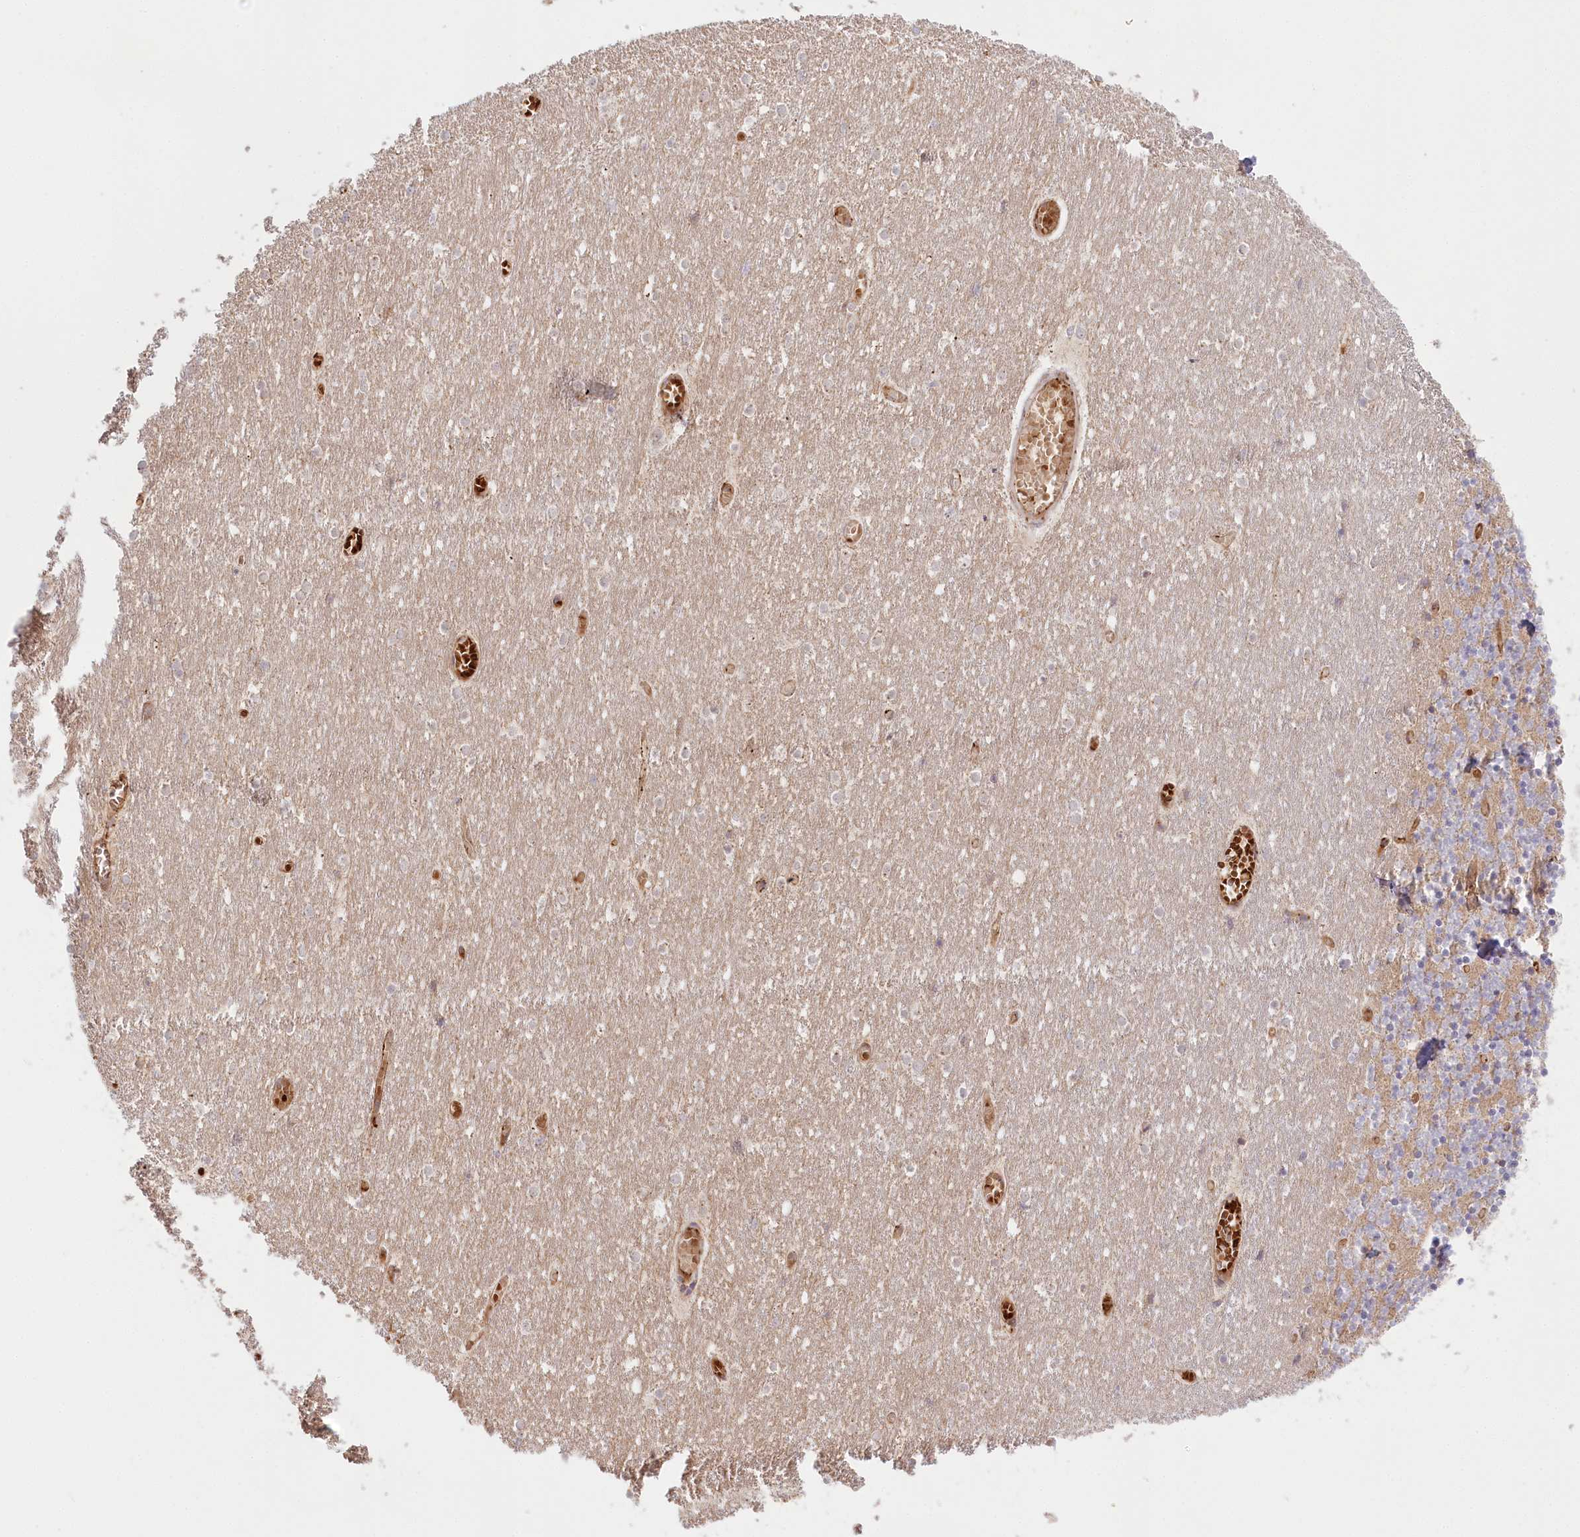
{"staining": {"intensity": "moderate", "quantity": "<25%", "location": "cytoplasmic/membranous"}, "tissue": "cerebellum", "cell_type": "Cells in granular layer", "image_type": "normal", "snomed": [{"axis": "morphology", "description": "Normal tissue, NOS"}, {"axis": "topography", "description": "Cerebellum"}], "caption": "Immunohistochemistry of normal cerebellum reveals low levels of moderate cytoplasmic/membranous staining in about <25% of cells in granular layer. The protein of interest is stained brown, and the nuclei are stained in blue (DAB IHC with brightfield microscopy, high magnification).", "gene": "COMMD3", "patient": {"sex": "female", "age": 28}}